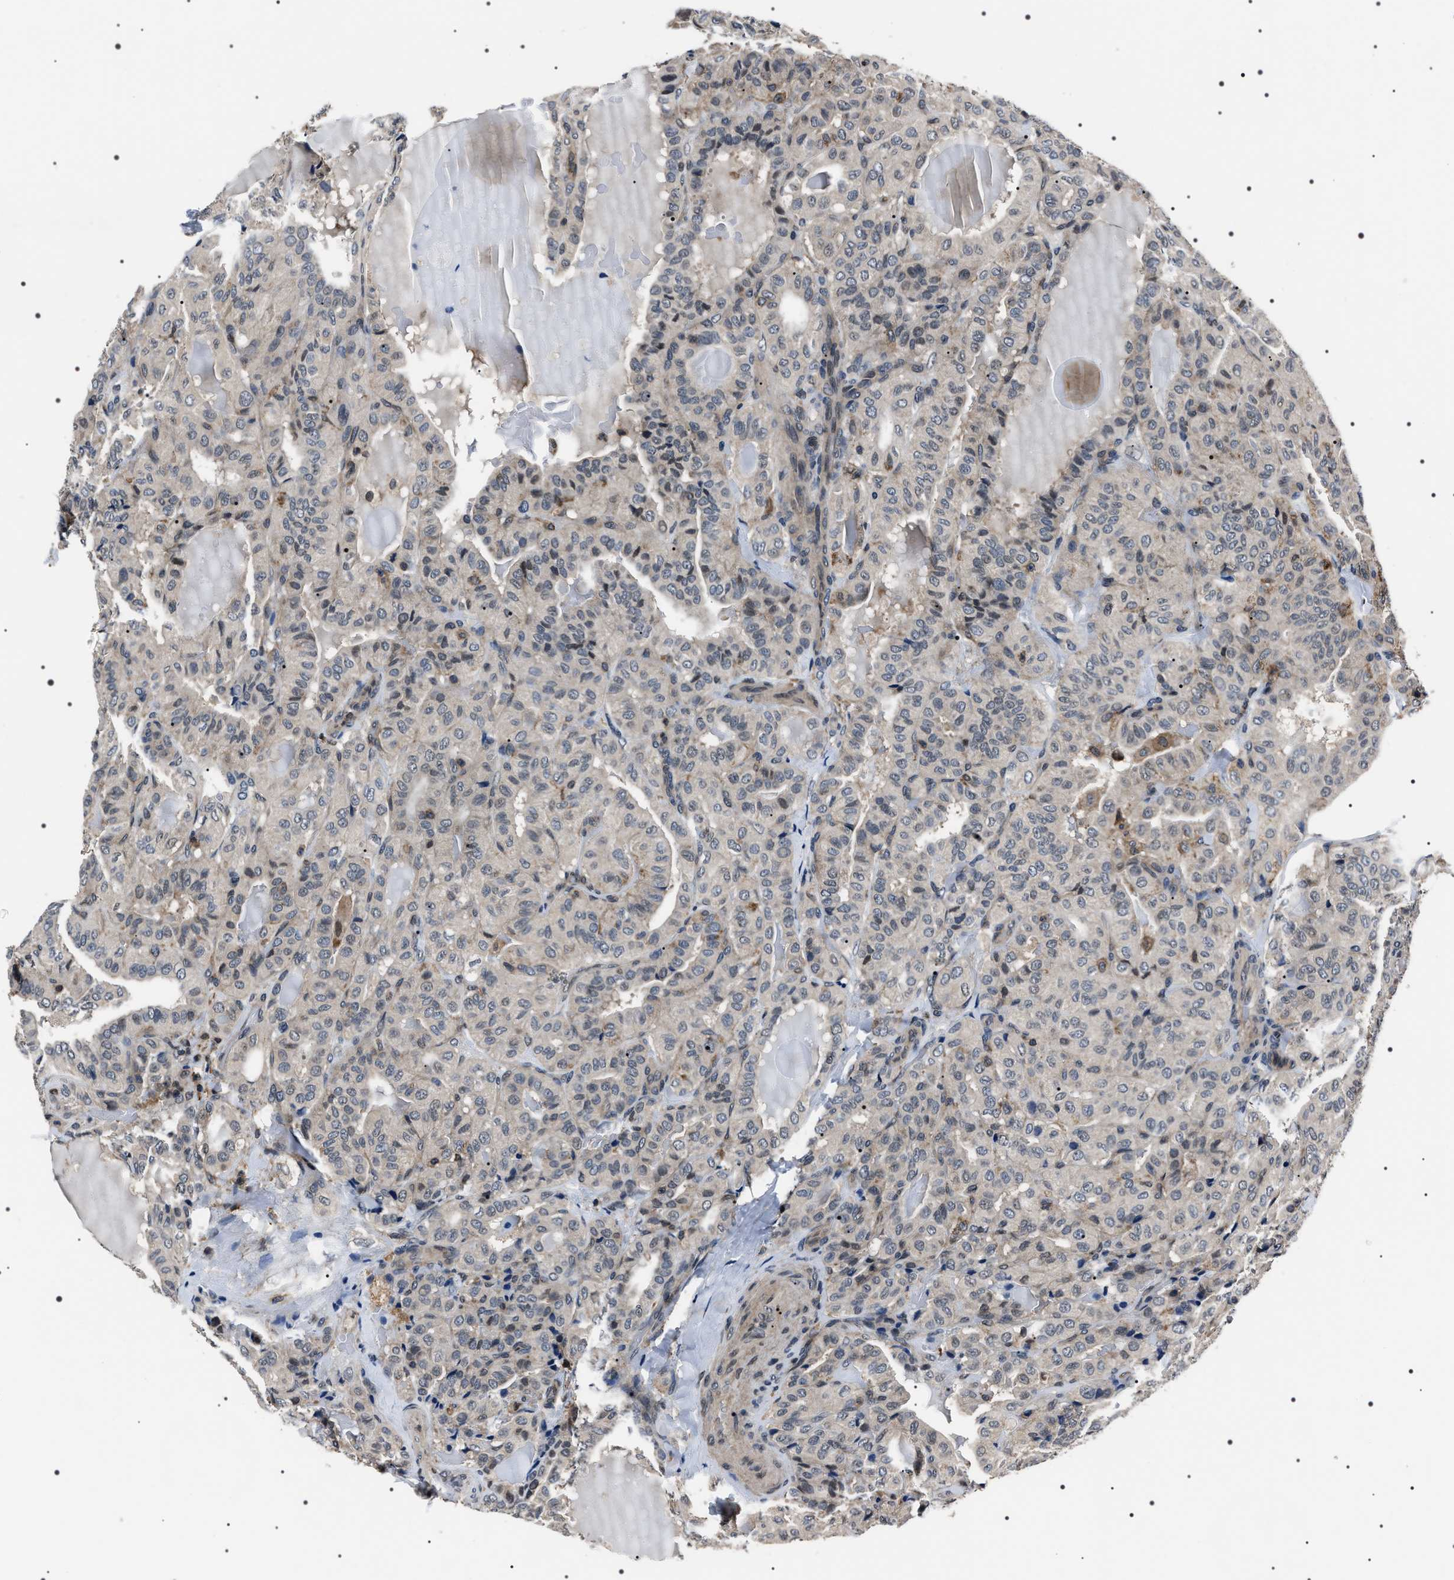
{"staining": {"intensity": "negative", "quantity": "none", "location": "none"}, "tissue": "thyroid cancer", "cell_type": "Tumor cells", "image_type": "cancer", "snomed": [{"axis": "morphology", "description": "Papillary adenocarcinoma, NOS"}, {"axis": "topography", "description": "Thyroid gland"}], "caption": "IHC image of neoplastic tissue: human papillary adenocarcinoma (thyroid) stained with DAB demonstrates no significant protein staining in tumor cells.", "gene": "SIPA1", "patient": {"sex": "male", "age": 77}}